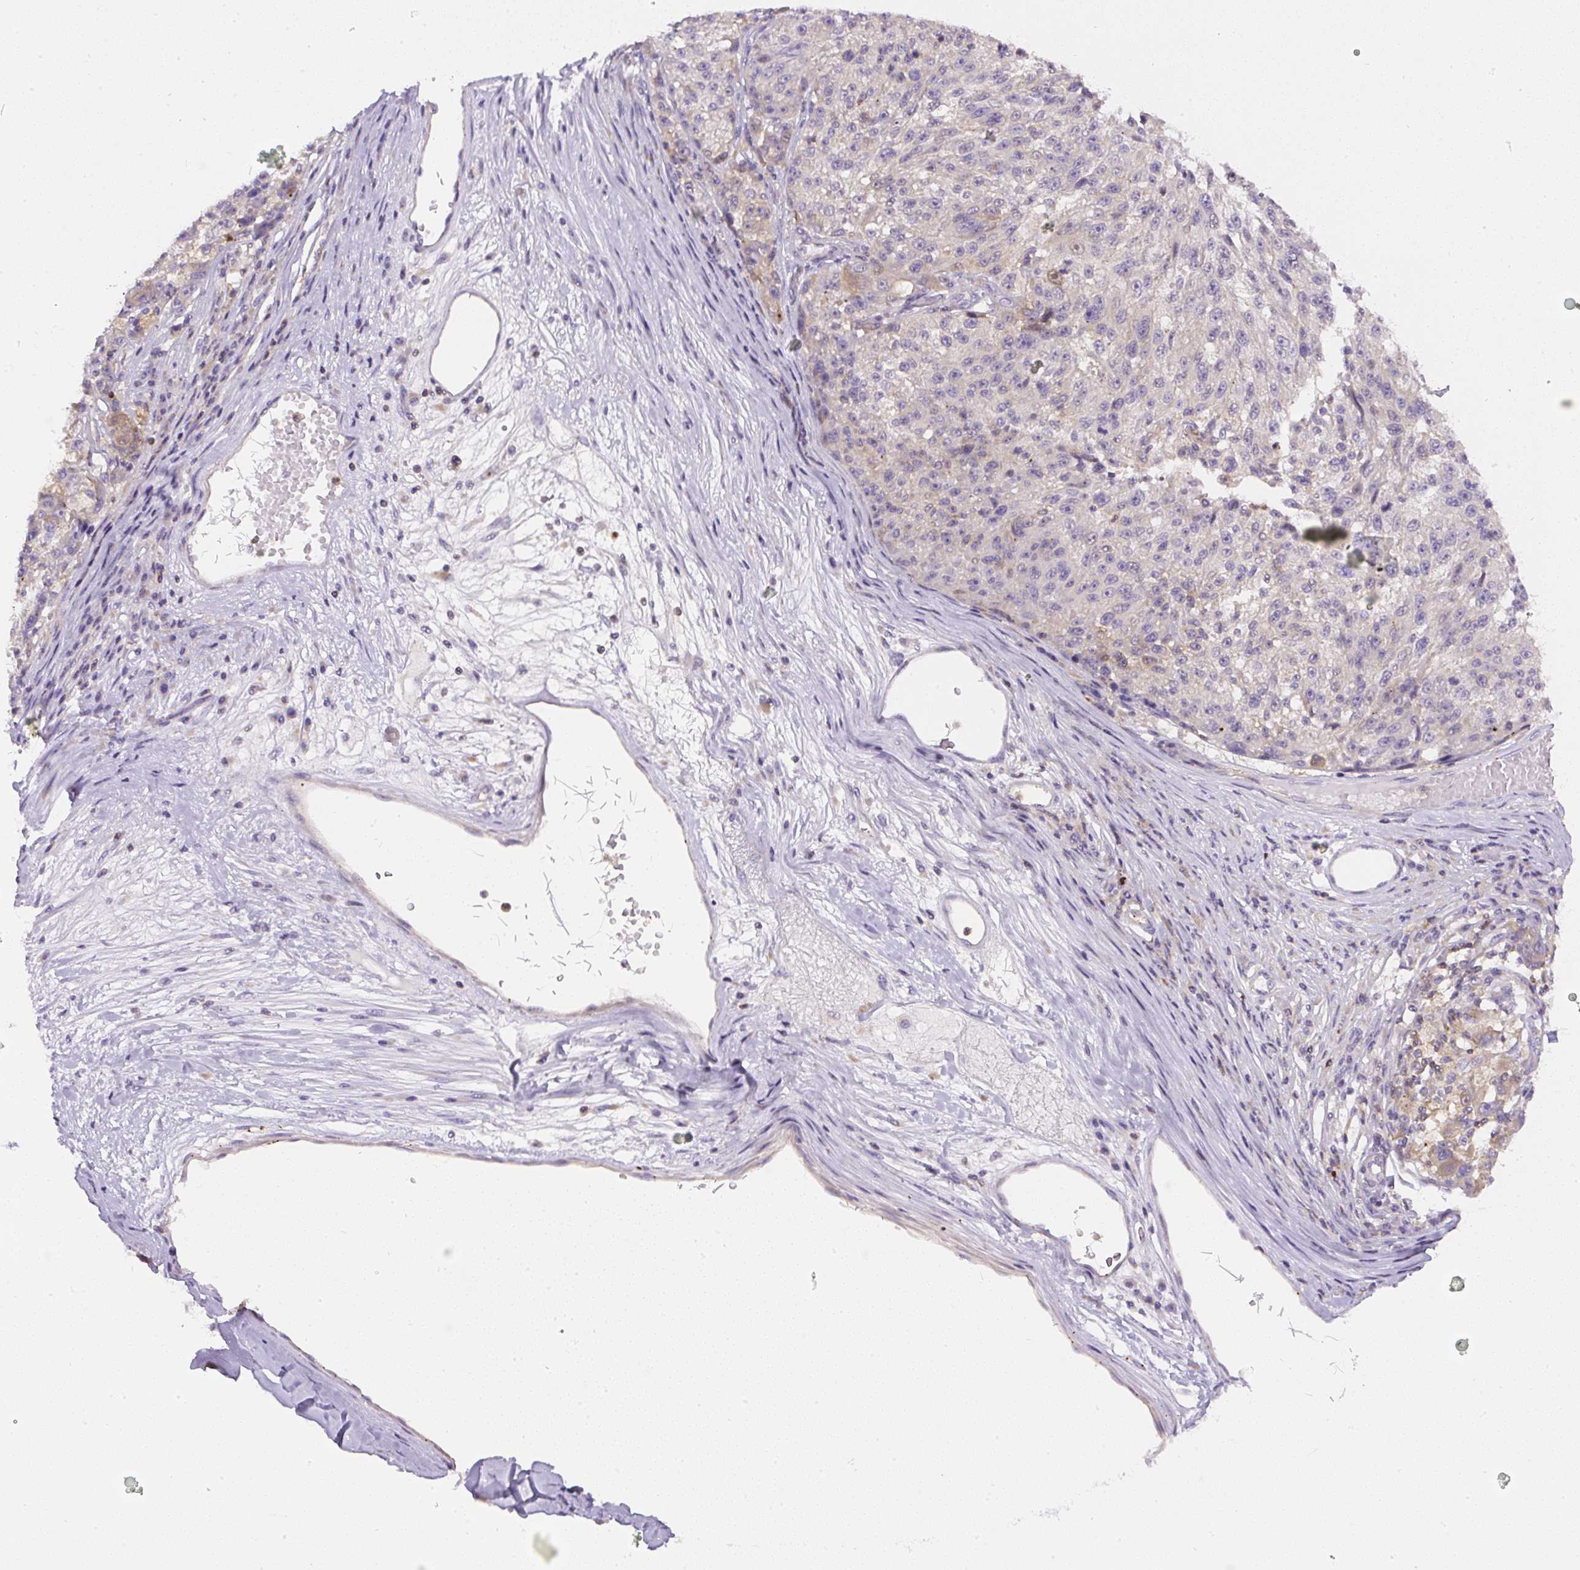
{"staining": {"intensity": "weak", "quantity": "<25%", "location": "cytoplasmic/membranous"}, "tissue": "melanoma", "cell_type": "Tumor cells", "image_type": "cancer", "snomed": [{"axis": "morphology", "description": "Malignant melanoma, NOS"}, {"axis": "topography", "description": "Skin"}], "caption": "Human melanoma stained for a protein using immunohistochemistry (IHC) demonstrates no staining in tumor cells.", "gene": "PIP5KL1", "patient": {"sex": "male", "age": 53}}